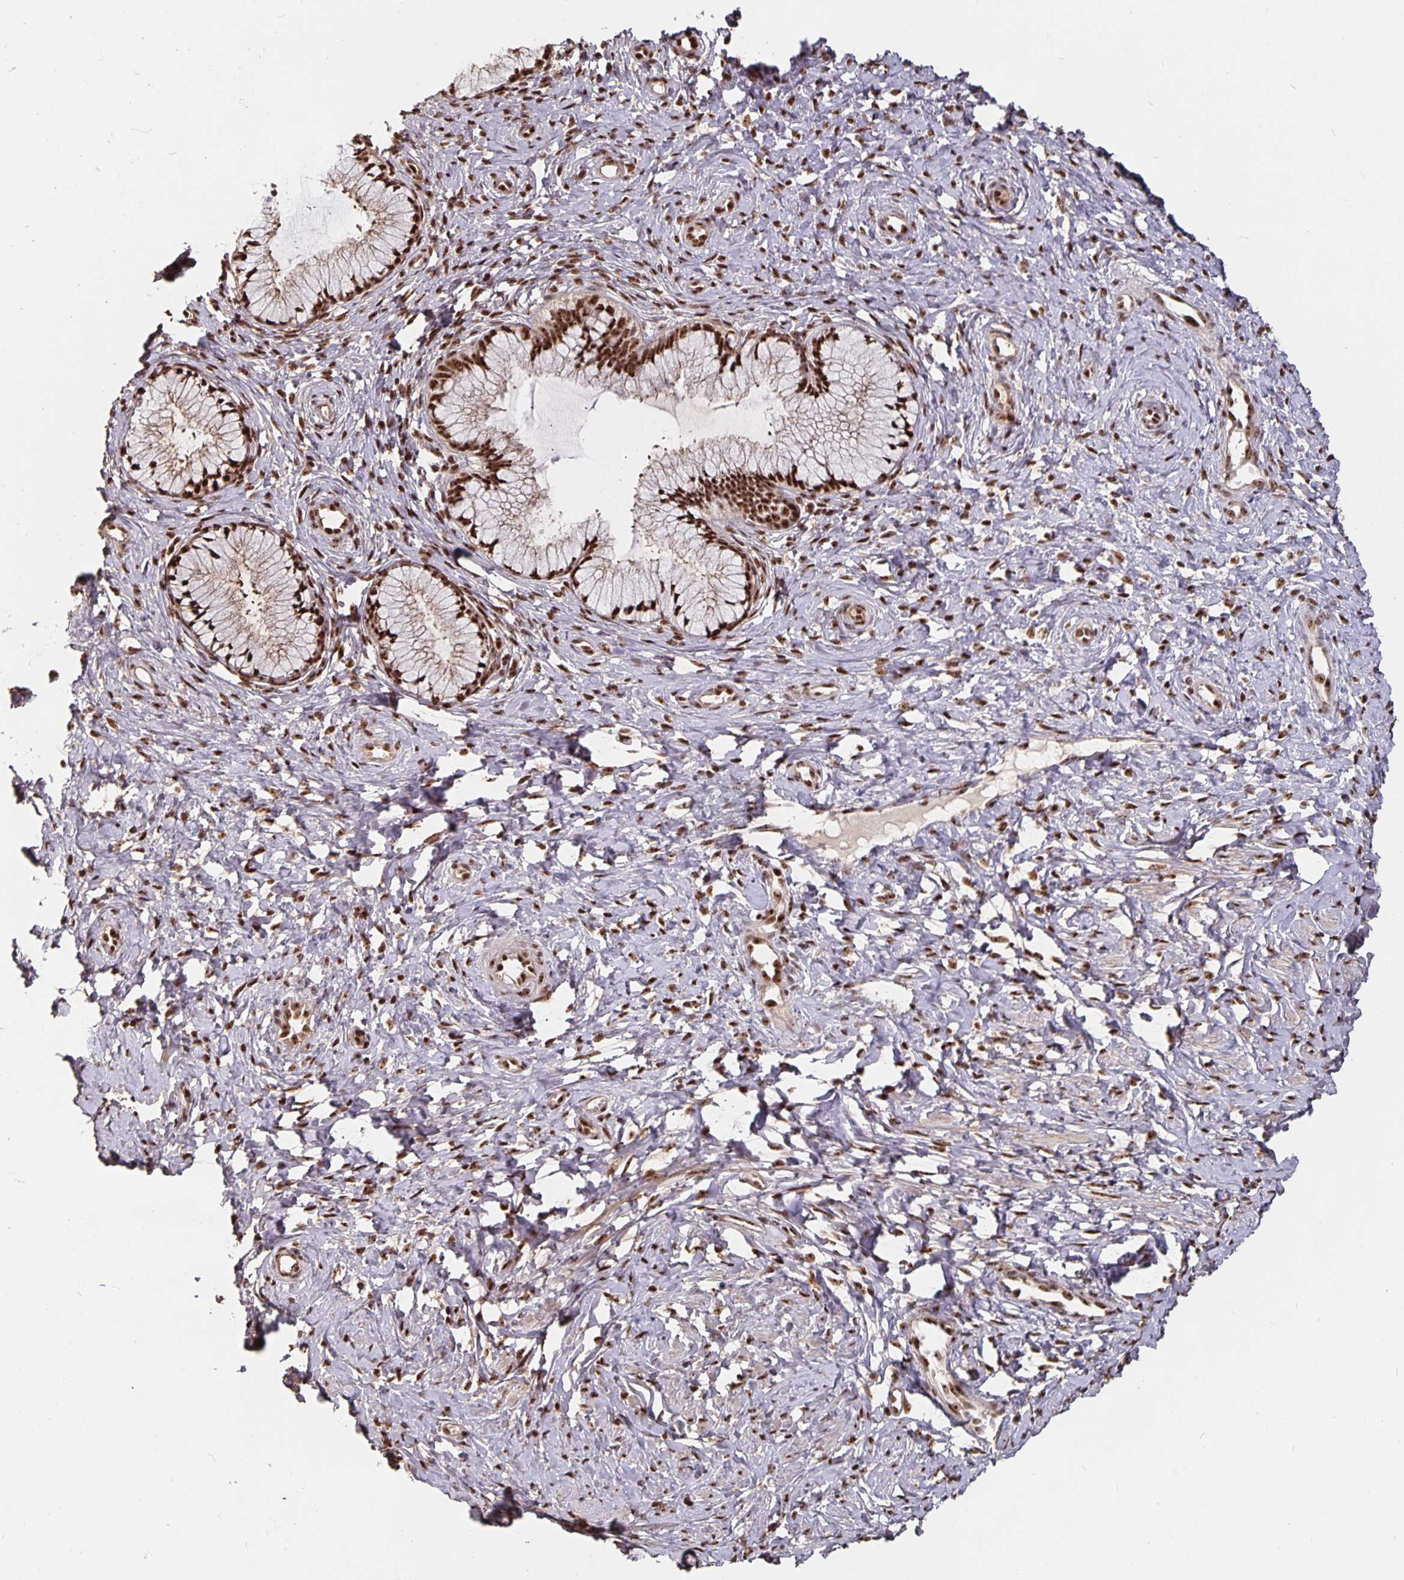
{"staining": {"intensity": "strong", "quantity": ">75%", "location": "nuclear"}, "tissue": "cervix", "cell_type": "Glandular cells", "image_type": "normal", "snomed": [{"axis": "morphology", "description": "Normal tissue, NOS"}, {"axis": "topography", "description": "Cervix"}], "caption": "The photomicrograph displays staining of unremarkable cervix, revealing strong nuclear protein staining (brown color) within glandular cells. The staining was performed using DAB (3,3'-diaminobenzidine) to visualize the protein expression in brown, while the nuclei were stained in blue with hematoxylin (Magnification: 20x).", "gene": "LAS1L", "patient": {"sex": "female", "age": 37}}